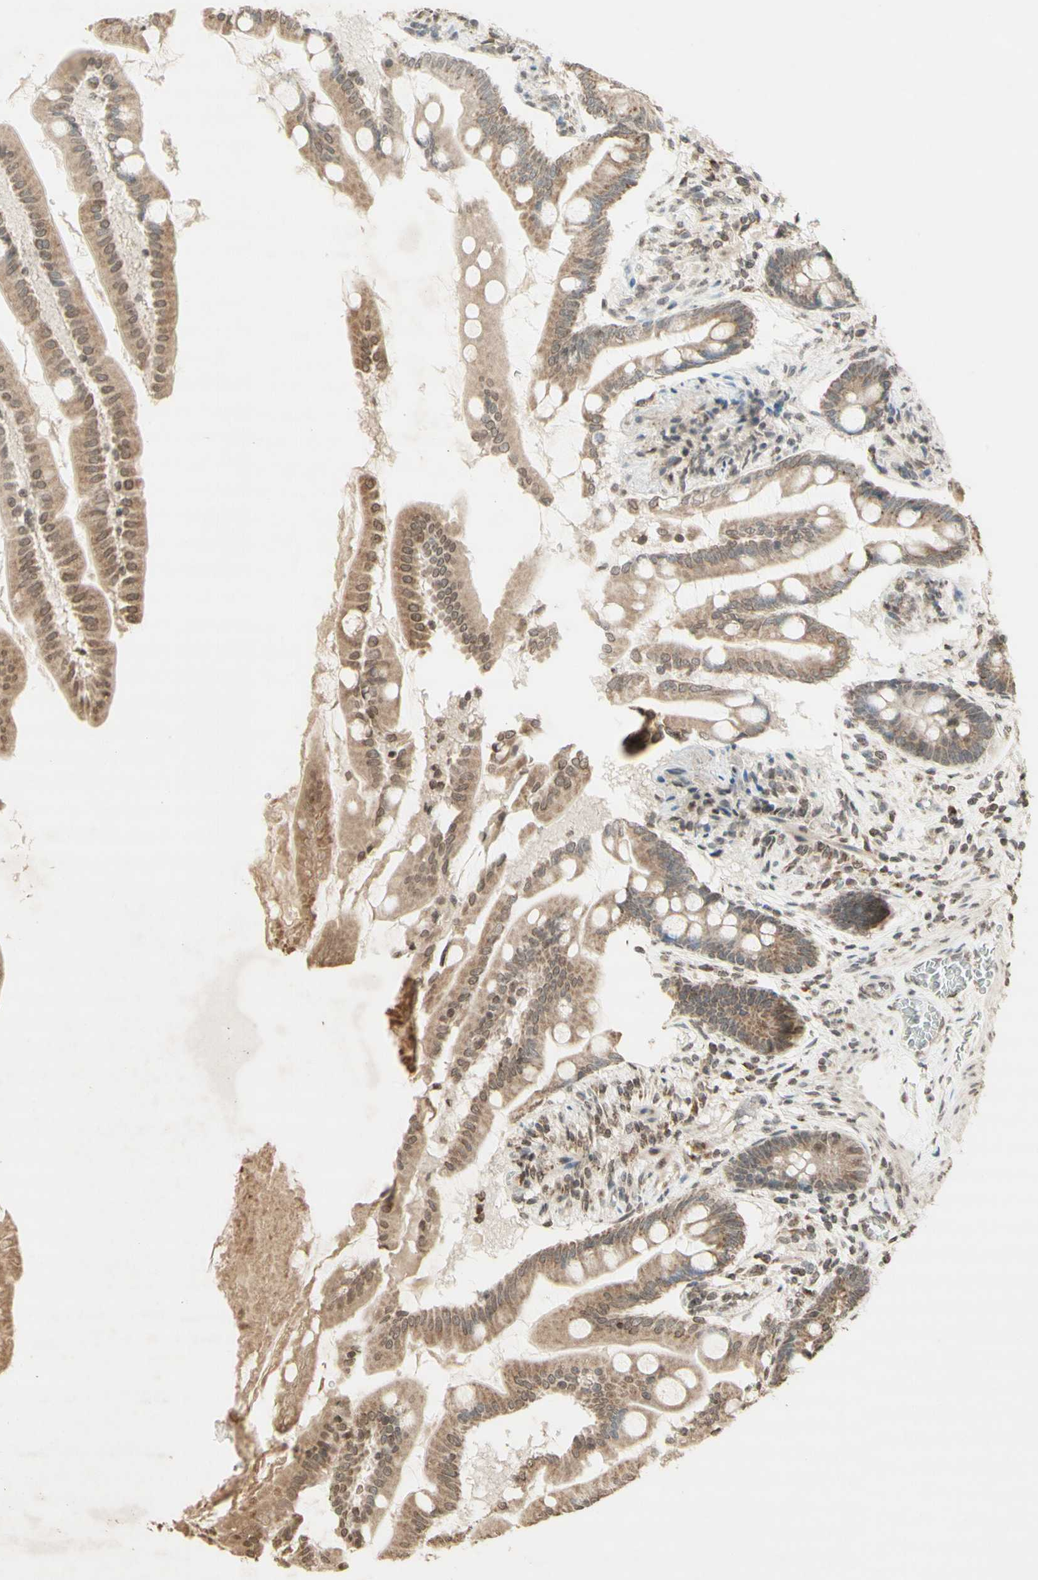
{"staining": {"intensity": "moderate", "quantity": ">75%", "location": "cytoplasmic/membranous,nuclear"}, "tissue": "small intestine", "cell_type": "Glandular cells", "image_type": "normal", "snomed": [{"axis": "morphology", "description": "Normal tissue, NOS"}, {"axis": "topography", "description": "Small intestine"}], "caption": "The micrograph reveals a brown stain indicating the presence of a protein in the cytoplasmic/membranous,nuclear of glandular cells in small intestine. The staining was performed using DAB to visualize the protein expression in brown, while the nuclei were stained in blue with hematoxylin (Magnification: 20x).", "gene": "CCNI", "patient": {"sex": "female", "age": 56}}